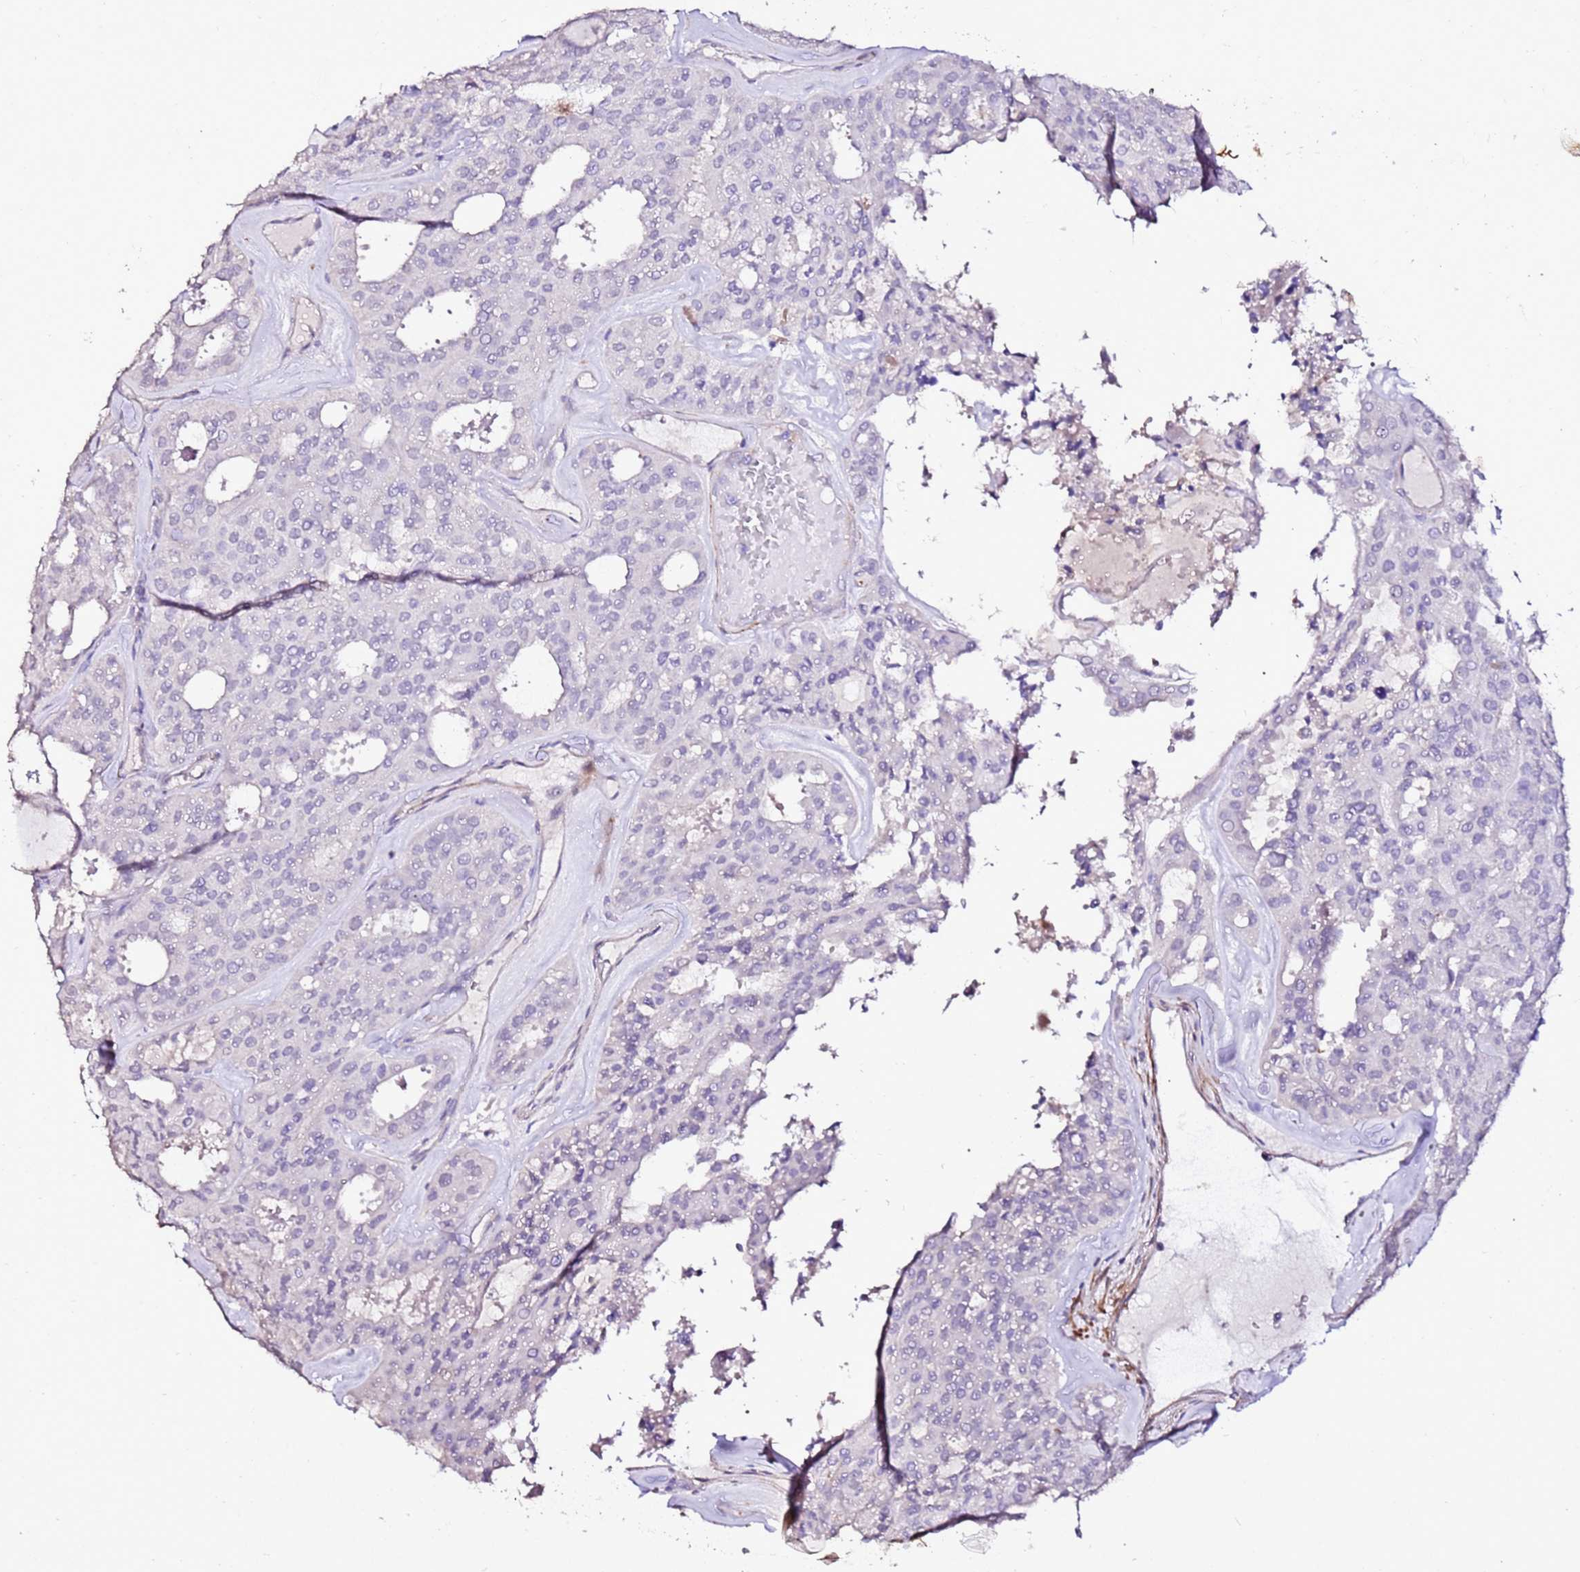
{"staining": {"intensity": "negative", "quantity": "none", "location": "none"}, "tissue": "thyroid cancer", "cell_type": "Tumor cells", "image_type": "cancer", "snomed": [{"axis": "morphology", "description": "Follicular adenoma carcinoma, NOS"}, {"axis": "topography", "description": "Thyroid gland"}], "caption": "Immunohistochemical staining of human follicular adenoma carcinoma (thyroid) displays no significant staining in tumor cells.", "gene": "ART5", "patient": {"sex": "male", "age": 75}}